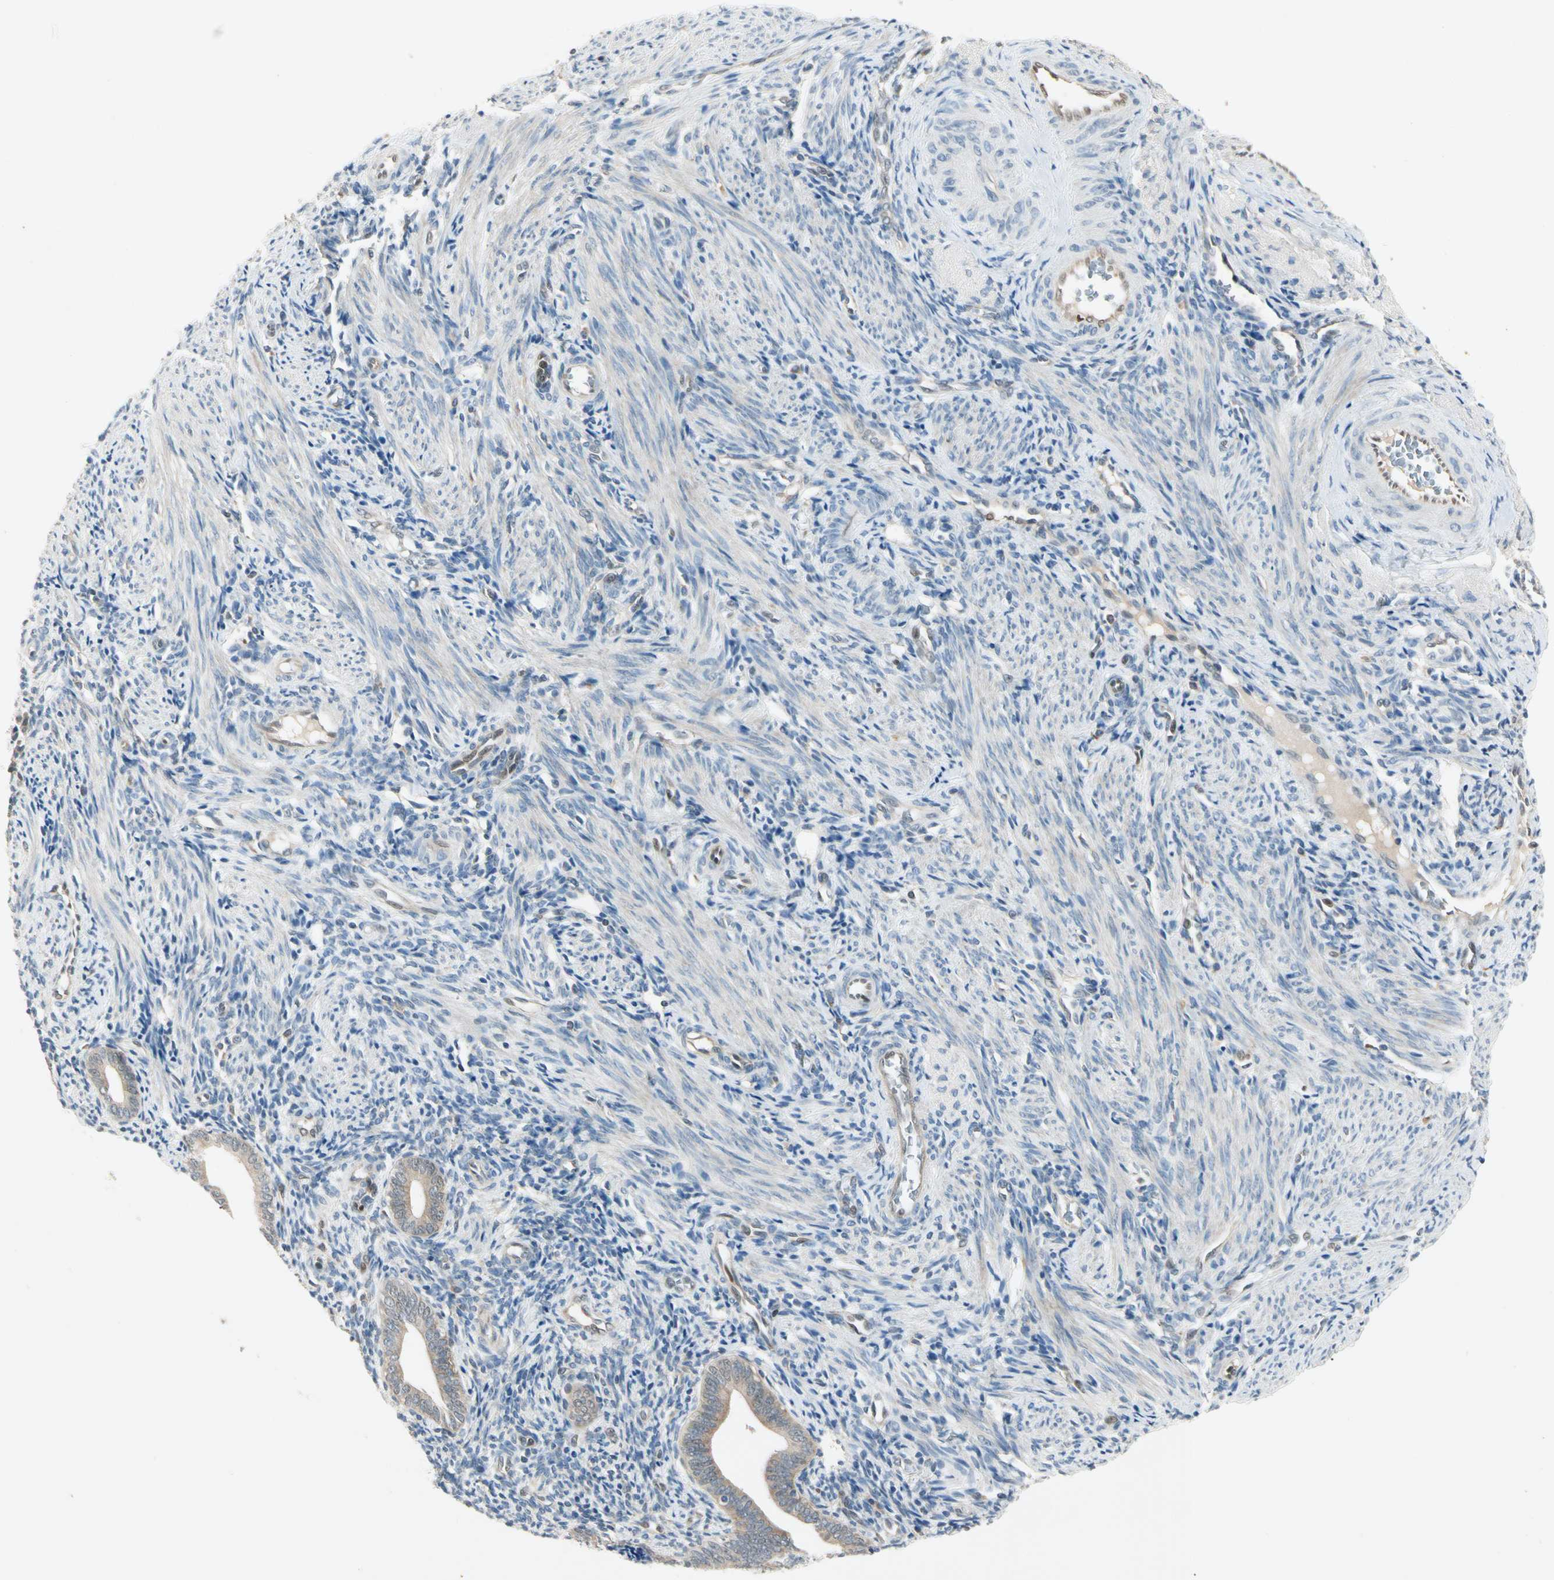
{"staining": {"intensity": "weak", "quantity": "25%-75%", "location": "cytoplasmic/membranous,nuclear"}, "tissue": "endometrium", "cell_type": "Cells in endometrial stroma", "image_type": "normal", "snomed": [{"axis": "morphology", "description": "Normal tissue, NOS"}, {"axis": "topography", "description": "Uterus"}, {"axis": "topography", "description": "Endometrium"}], "caption": "Approximately 25%-75% of cells in endometrial stroma in unremarkable endometrium demonstrate weak cytoplasmic/membranous,nuclear protein positivity as visualized by brown immunohistochemical staining.", "gene": "IL1R1", "patient": {"sex": "female", "age": 33}}